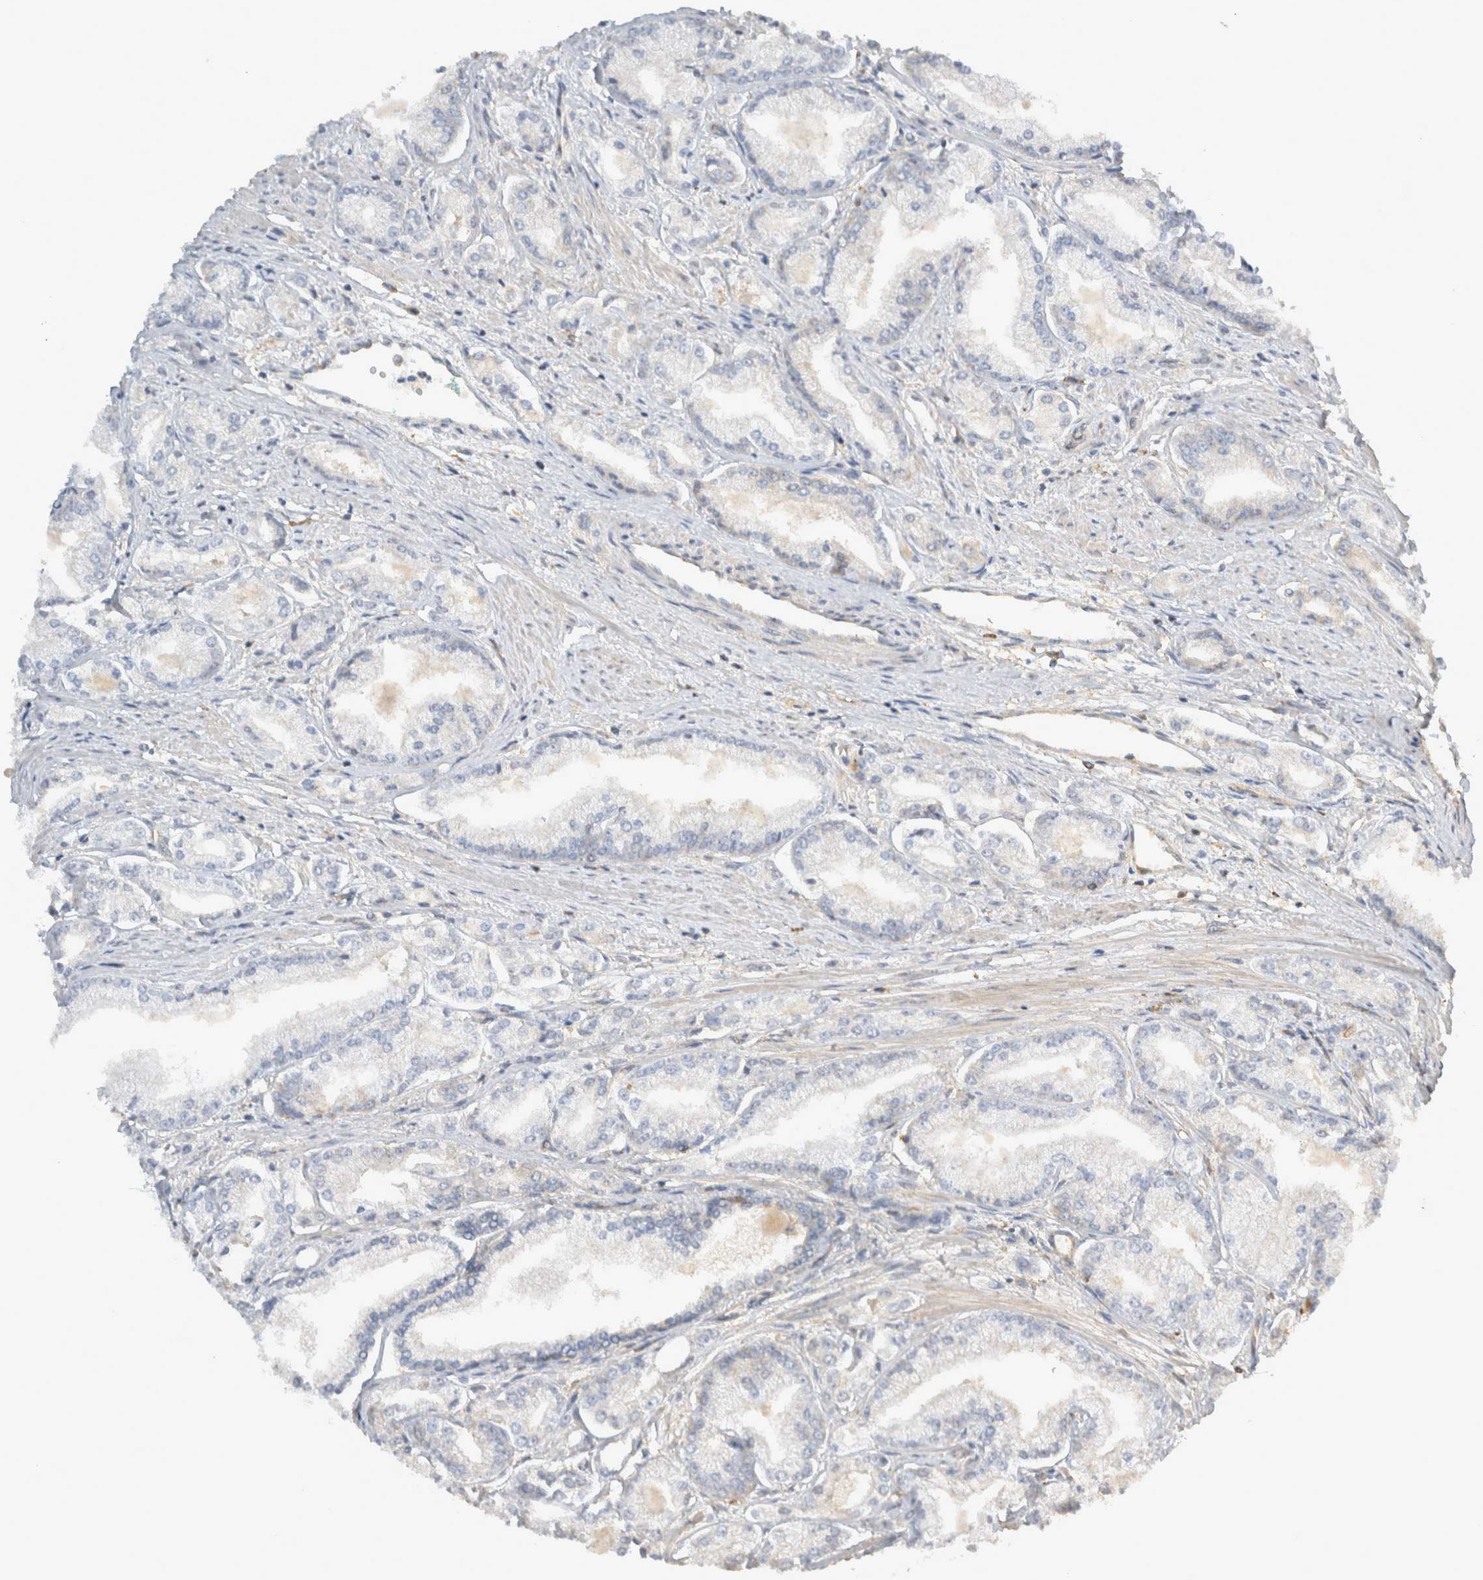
{"staining": {"intensity": "negative", "quantity": "none", "location": "none"}, "tissue": "prostate cancer", "cell_type": "Tumor cells", "image_type": "cancer", "snomed": [{"axis": "morphology", "description": "Adenocarcinoma, Low grade"}, {"axis": "topography", "description": "Prostate"}], "caption": "Immunohistochemistry (IHC) photomicrograph of human prostate adenocarcinoma (low-grade) stained for a protein (brown), which reveals no staining in tumor cells.", "gene": "EIF4G3", "patient": {"sex": "male", "age": 52}}